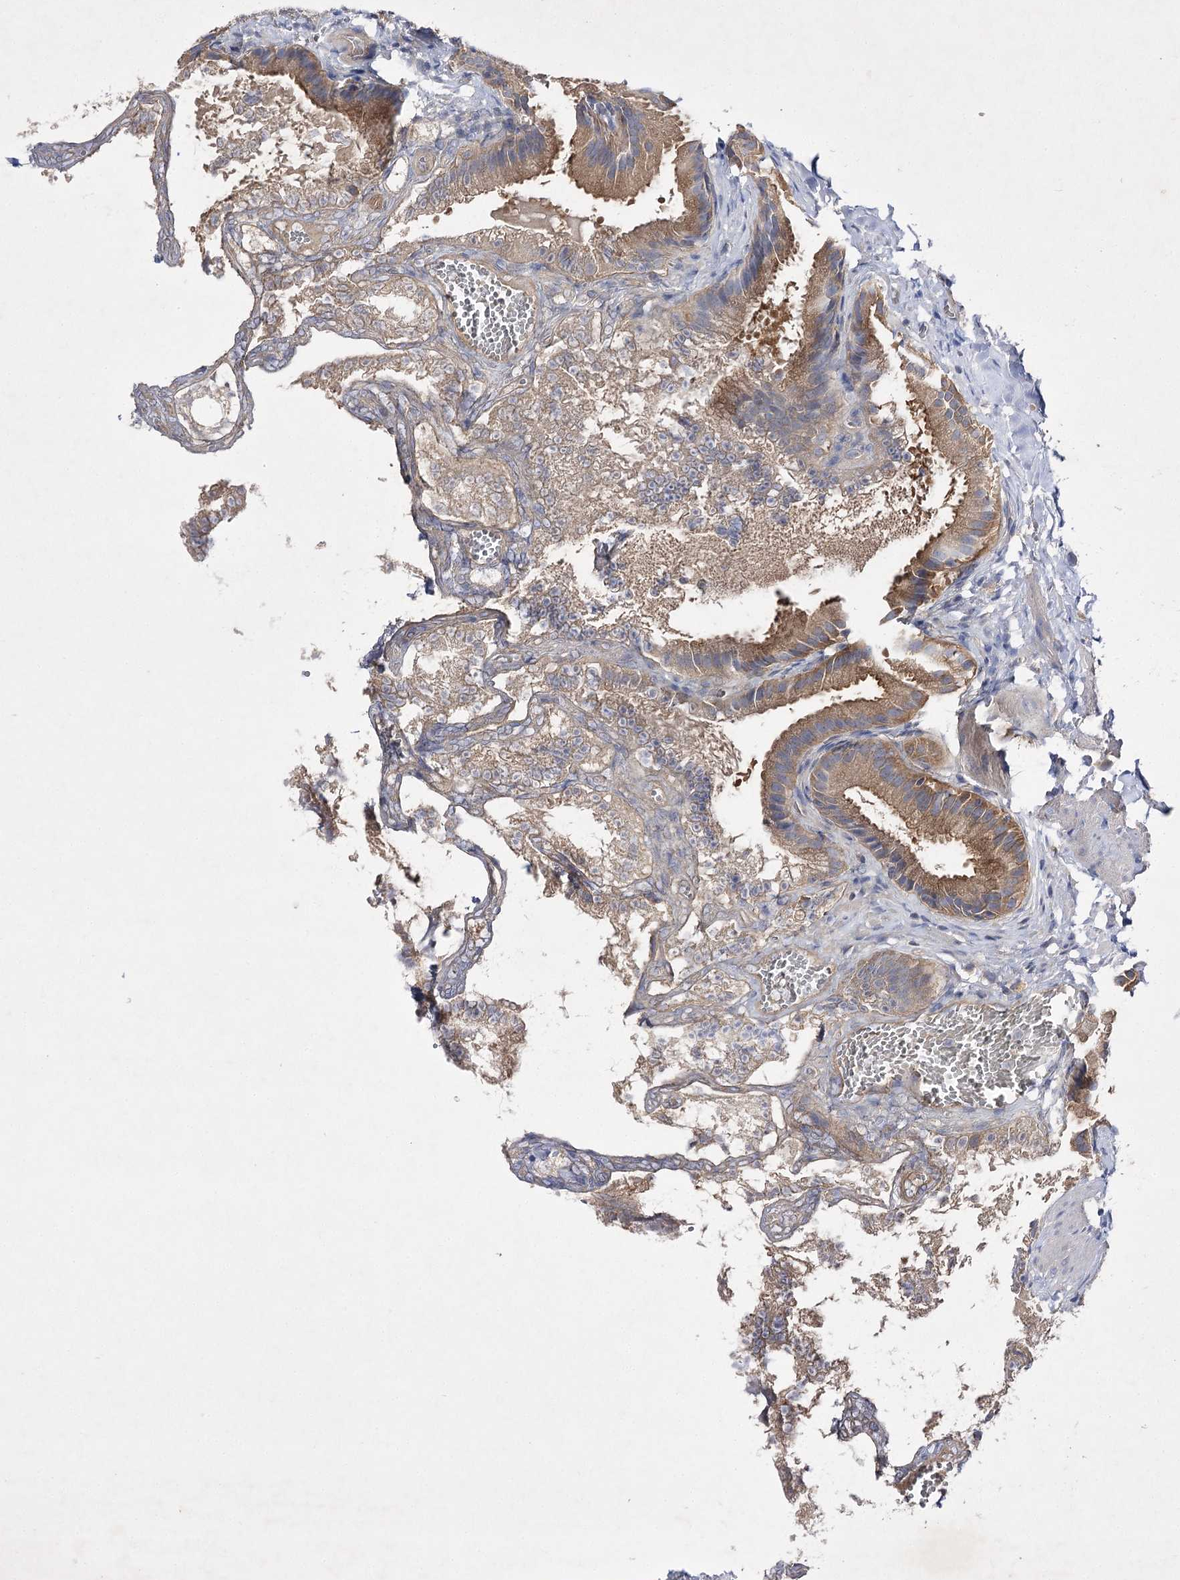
{"staining": {"intensity": "moderate", "quantity": ">75%", "location": "cytoplasmic/membranous"}, "tissue": "gallbladder", "cell_type": "Glandular cells", "image_type": "normal", "snomed": [{"axis": "morphology", "description": "Normal tissue, NOS"}, {"axis": "topography", "description": "Gallbladder"}], "caption": "IHC photomicrograph of unremarkable gallbladder: gallbladder stained using immunohistochemistry reveals medium levels of moderate protein expression localized specifically in the cytoplasmic/membranous of glandular cells, appearing as a cytoplasmic/membranous brown color.", "gene": "BCR", "patient": {"sex": "male", "age": 38}}